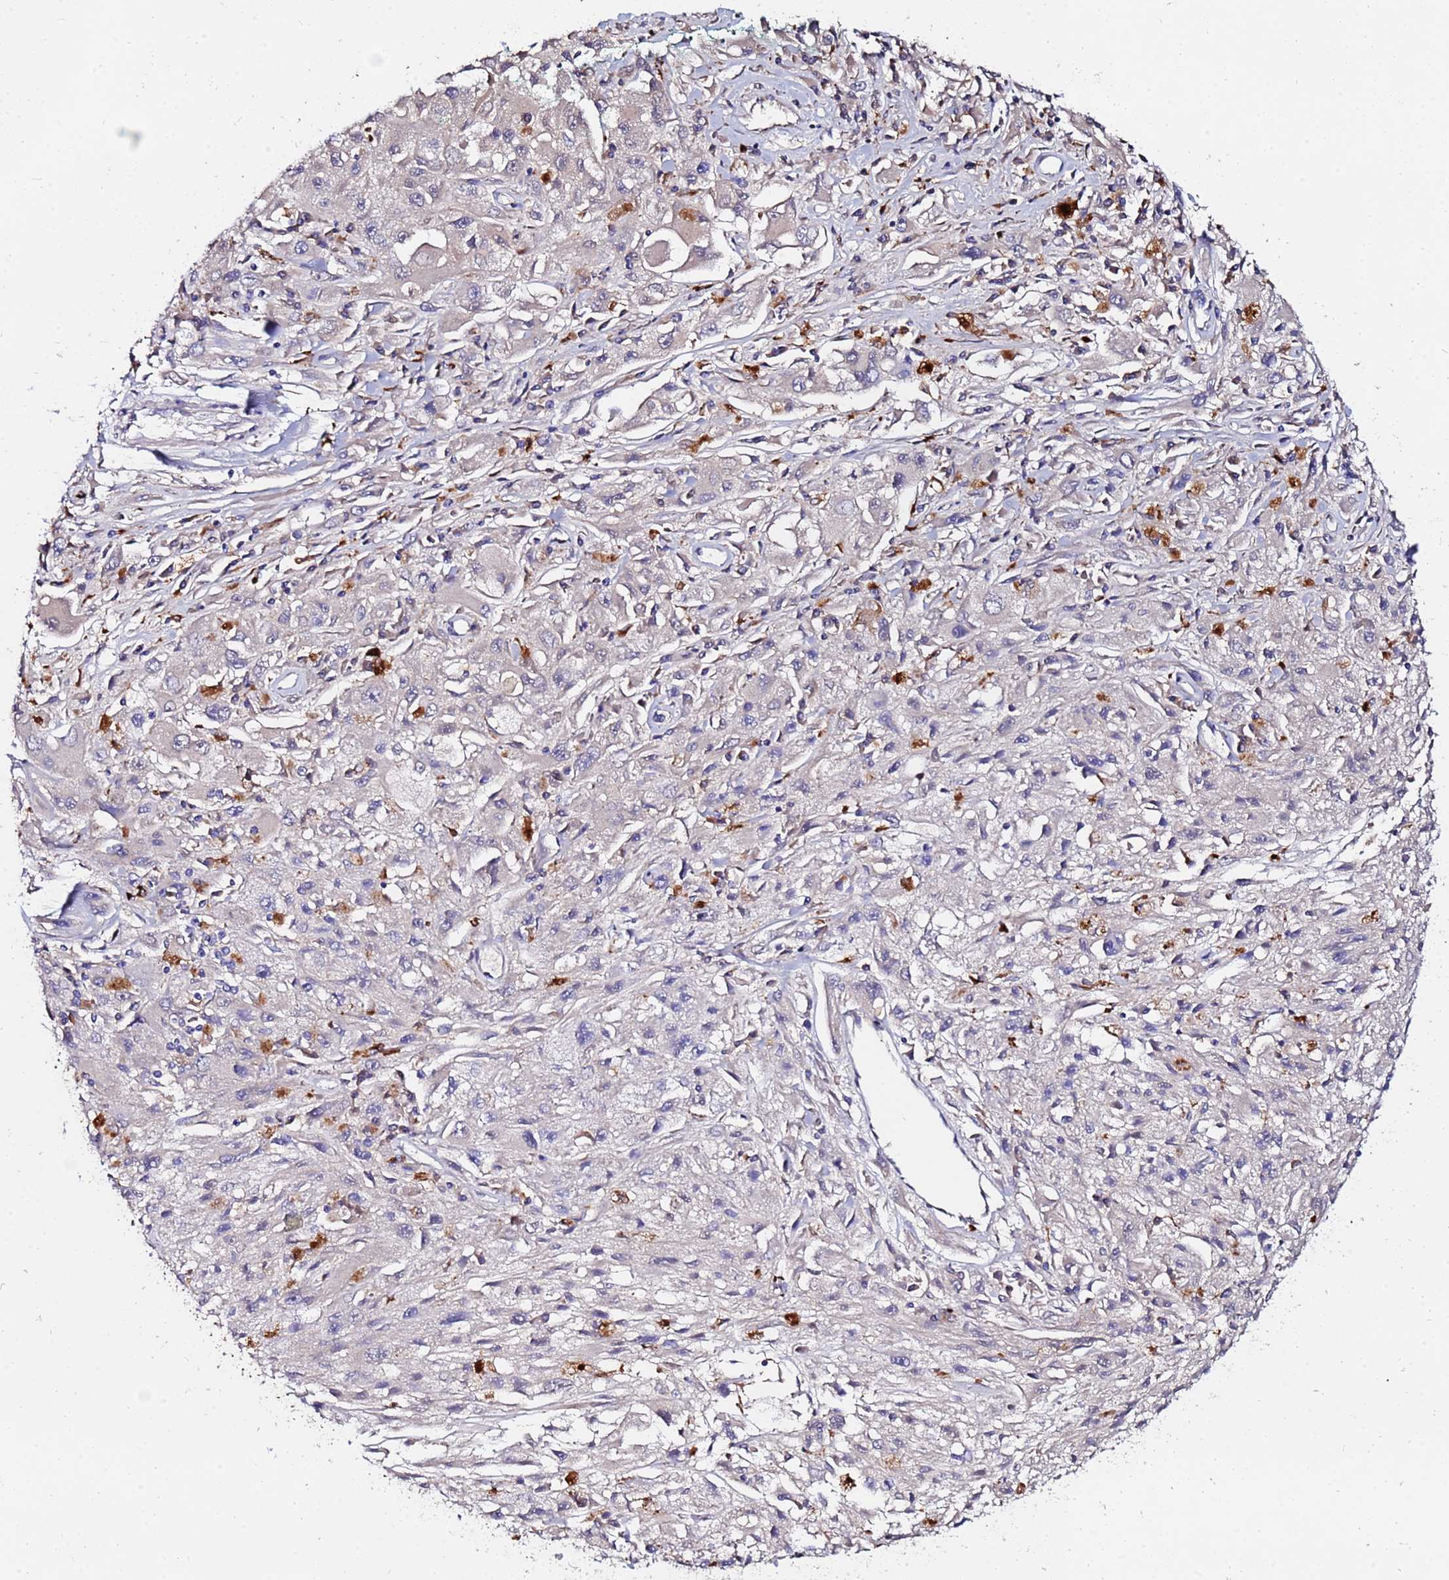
{"staining": {"intensity": "weak", "quantity": "<25%", "location": "cytoplasmic/membranous"}, "tissue": "melanoma", "cell_type": "Tumor cells", "image_type": "cancer", "snomed": [{"axis": "morphology", "description": "Malignant melanoma, Metastatic site"}, {"axis": "topography", "description": "Skin"}], "caption": "Immunohistochemical staining of malignant melanoma (metastatic site) reveals no significant expression in tumor cells.", "gene": "TUBAL3", "patient": {"sex": "male", "age": 53}}